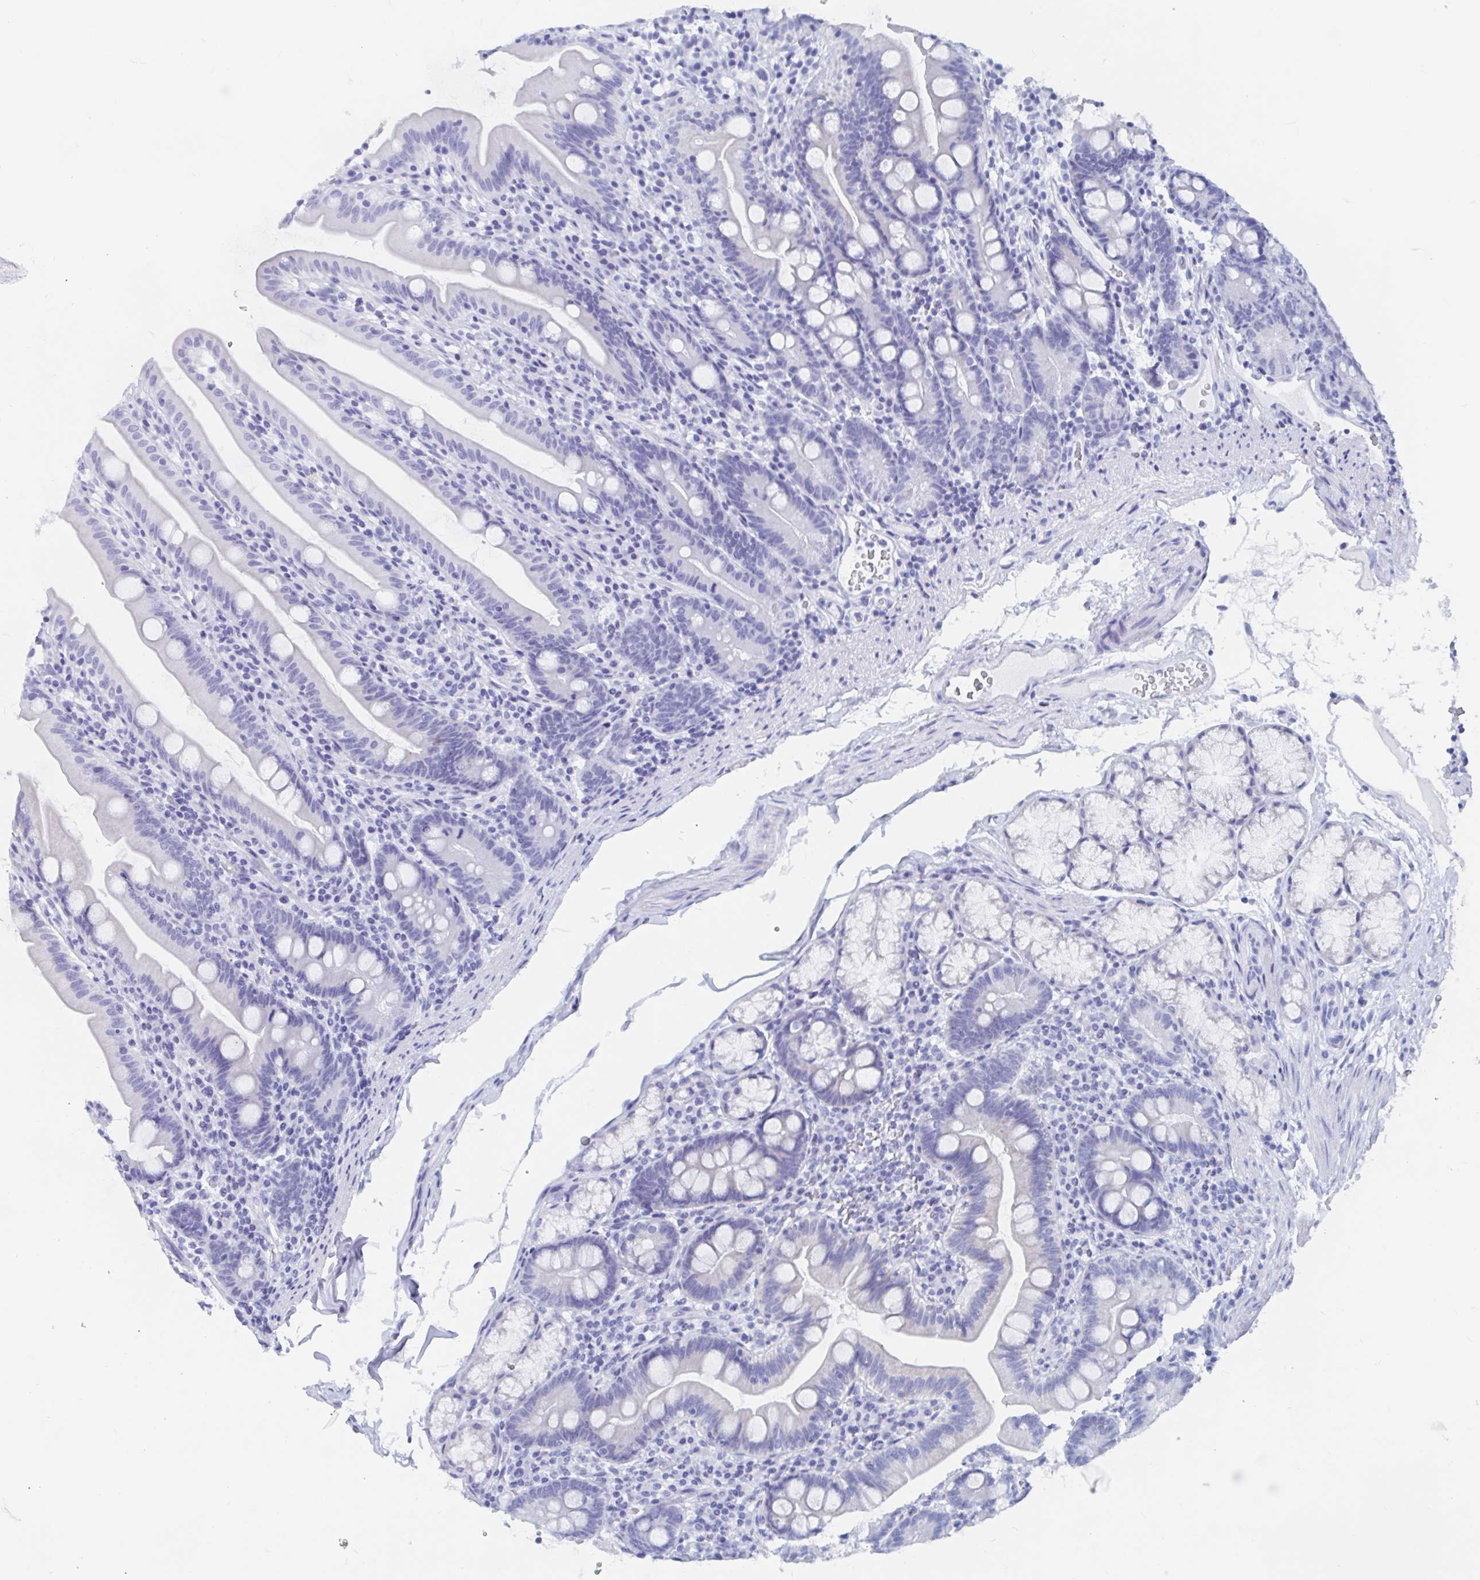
{"staining": {"intensity": "negative", "quantity": "none", "location": "none"}, "tissue": "duodenum", "cell_type": "Glandular cells", "image_type": "normal", "snomed": [{"axis": "morphology", "description": "Normal tissue, NOS"}, {"axis": "topography", "description": "Duodenum"}], "caption": "High power microscopy photomicrograph of an immunohistochemistry photomicrograph of normal duodenum, revealing no significant positivity in glandular cells. The staining was performed using DAB to visualize the protein expression in brown, while the nuclei were stained in blue with hematoxylin (Magnification: 20x).", "gene": "C10orf53", "patient": {"sex": "female", "age": 67}}